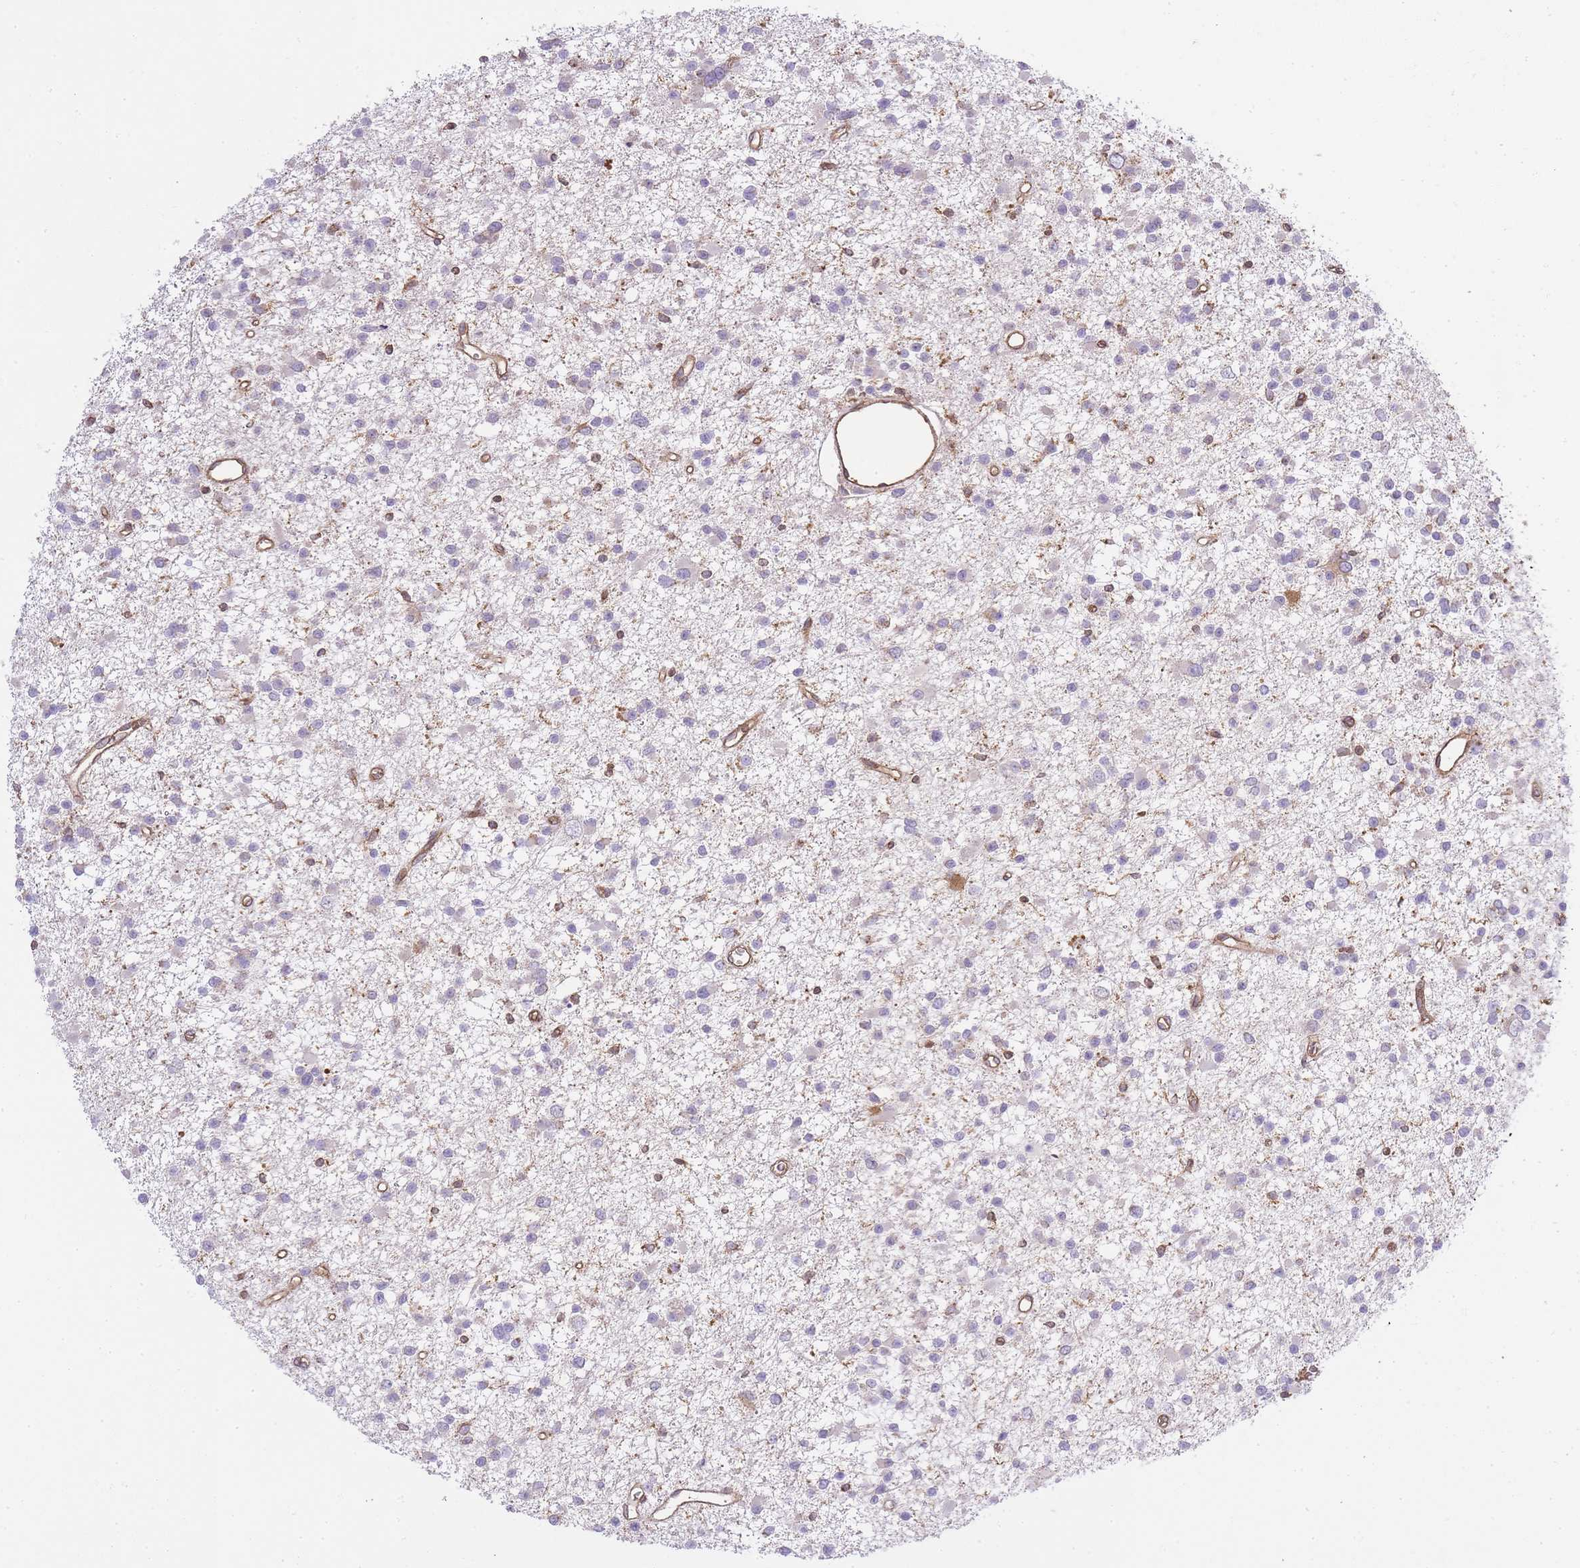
{"staining": {"intensity": "negative", "quantity": "none", "location": "none"}, "tissue": "glioma", "cell_type": "Tumor cells", "image_type": "cancer", "snomed": [{"axis": "morphology", "description": "Glioma, malignant, Low grade"}, {"axis": "topography", "description": "Brain"}], "caption": "This is an immunohistochemistry photomicrograph of human malignant glioma (low-grade). There is no staining in tumor cells.", "gene": "MSN", "patient": {"sex": "female", "age": 22}}